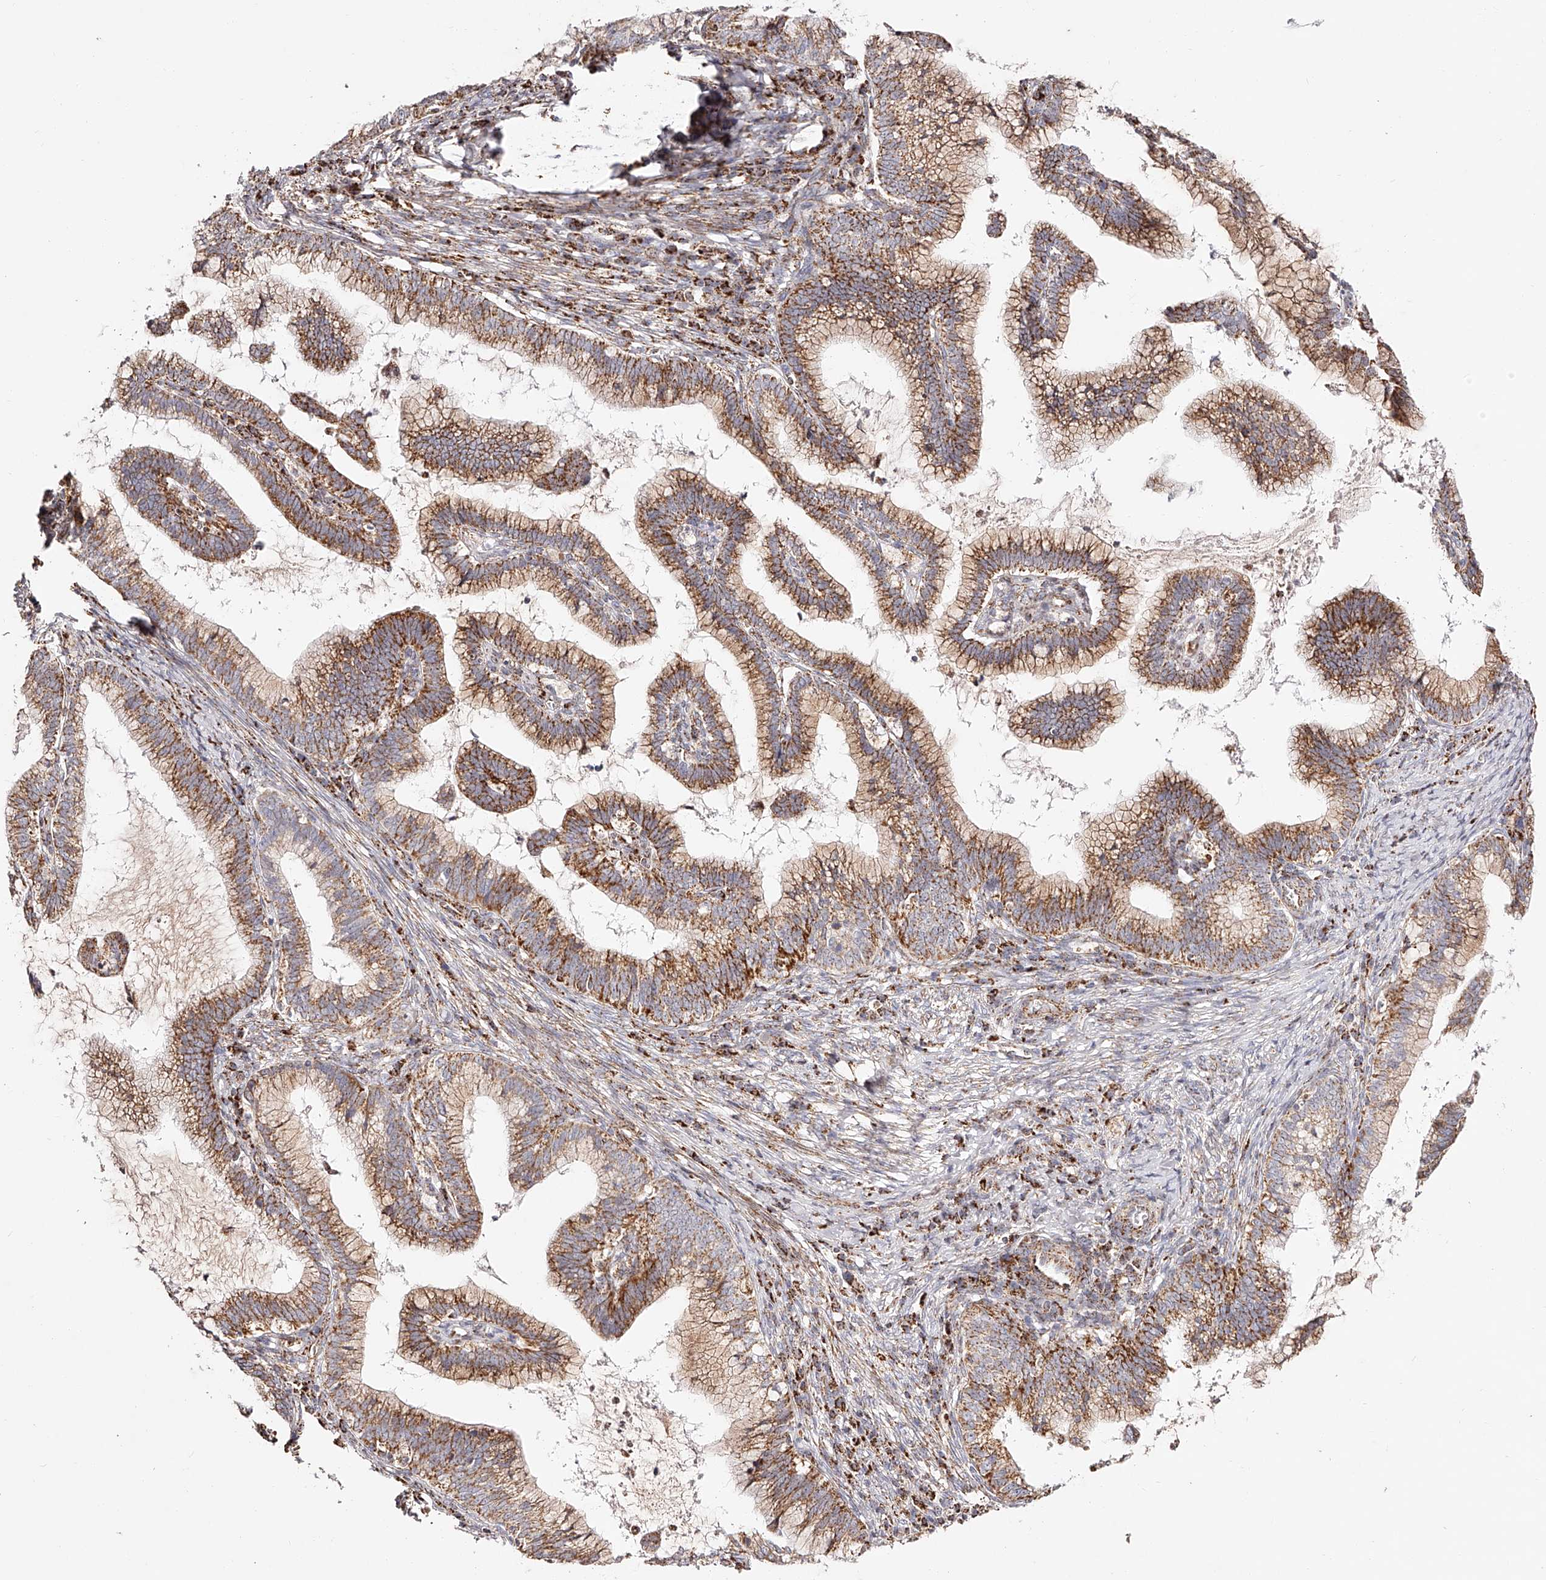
{"staining": {"intensity": "moderate", "quantity": ">75%", "location": "cytoplasmic/membranous"}, "tissue": "cervical cancer", "cell_type": "Tumor cells", "image_type": "cancer", "snomed": [{"axis": "morphology", "description": "Adenocarcinoma, NOS"}, {"axis": "topography", "description": "Cervix"}], "caption": "Brown immunohistochemical staining in adenocarcinoma (cervical) reveals moderate cytoplasmic/membranous expression in approximately >75% of tumor cells.", "gene": "NDUFV3", "patient": {"sex": "female", "age": 36}}